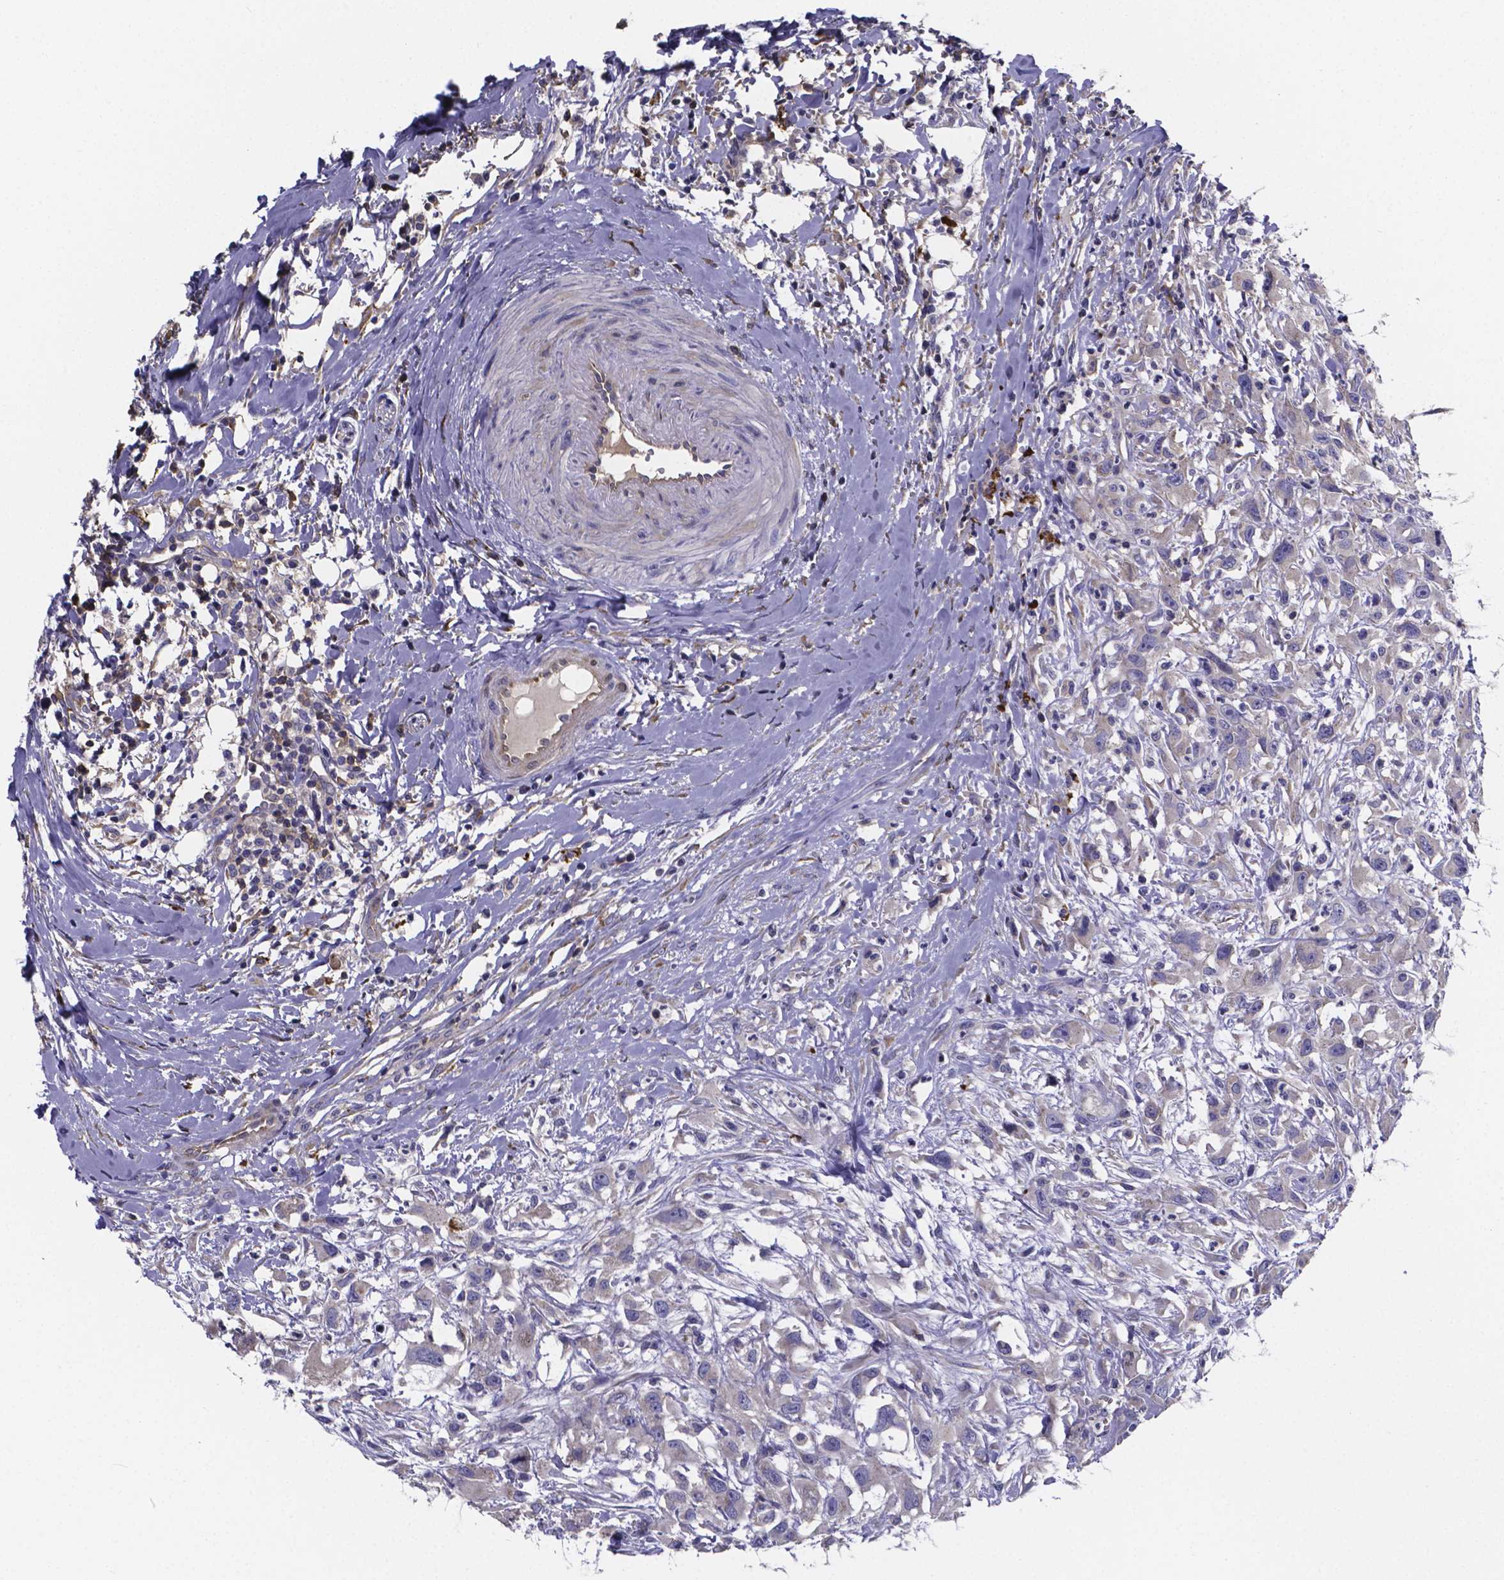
{"staining": {"intensity": "negative", "quantity": "none", "location": "none"}, "tissue": "head and neck cancer", "cell_type": "Tumor cells", "image_type": "cancer", "snomed": [{"axis": "morphology", "description": "Squamous cell carcinoma, NOS"}, {"axis": "morphology", "description": "Squamous cell carcinoma, metastatic, NOS"}, {"axis": "topography", "description": "Oral tissue"}, {"axis": "topography", "description": "Head-Neck"}], "caption": "A high-resolution photomicrograph shows immunohistochemistry staining of head and neck cancer, which reveals no significant staining in tumor cells.", "gene": "SFRP4", "patient": {"sex": "female", "age": 85}}